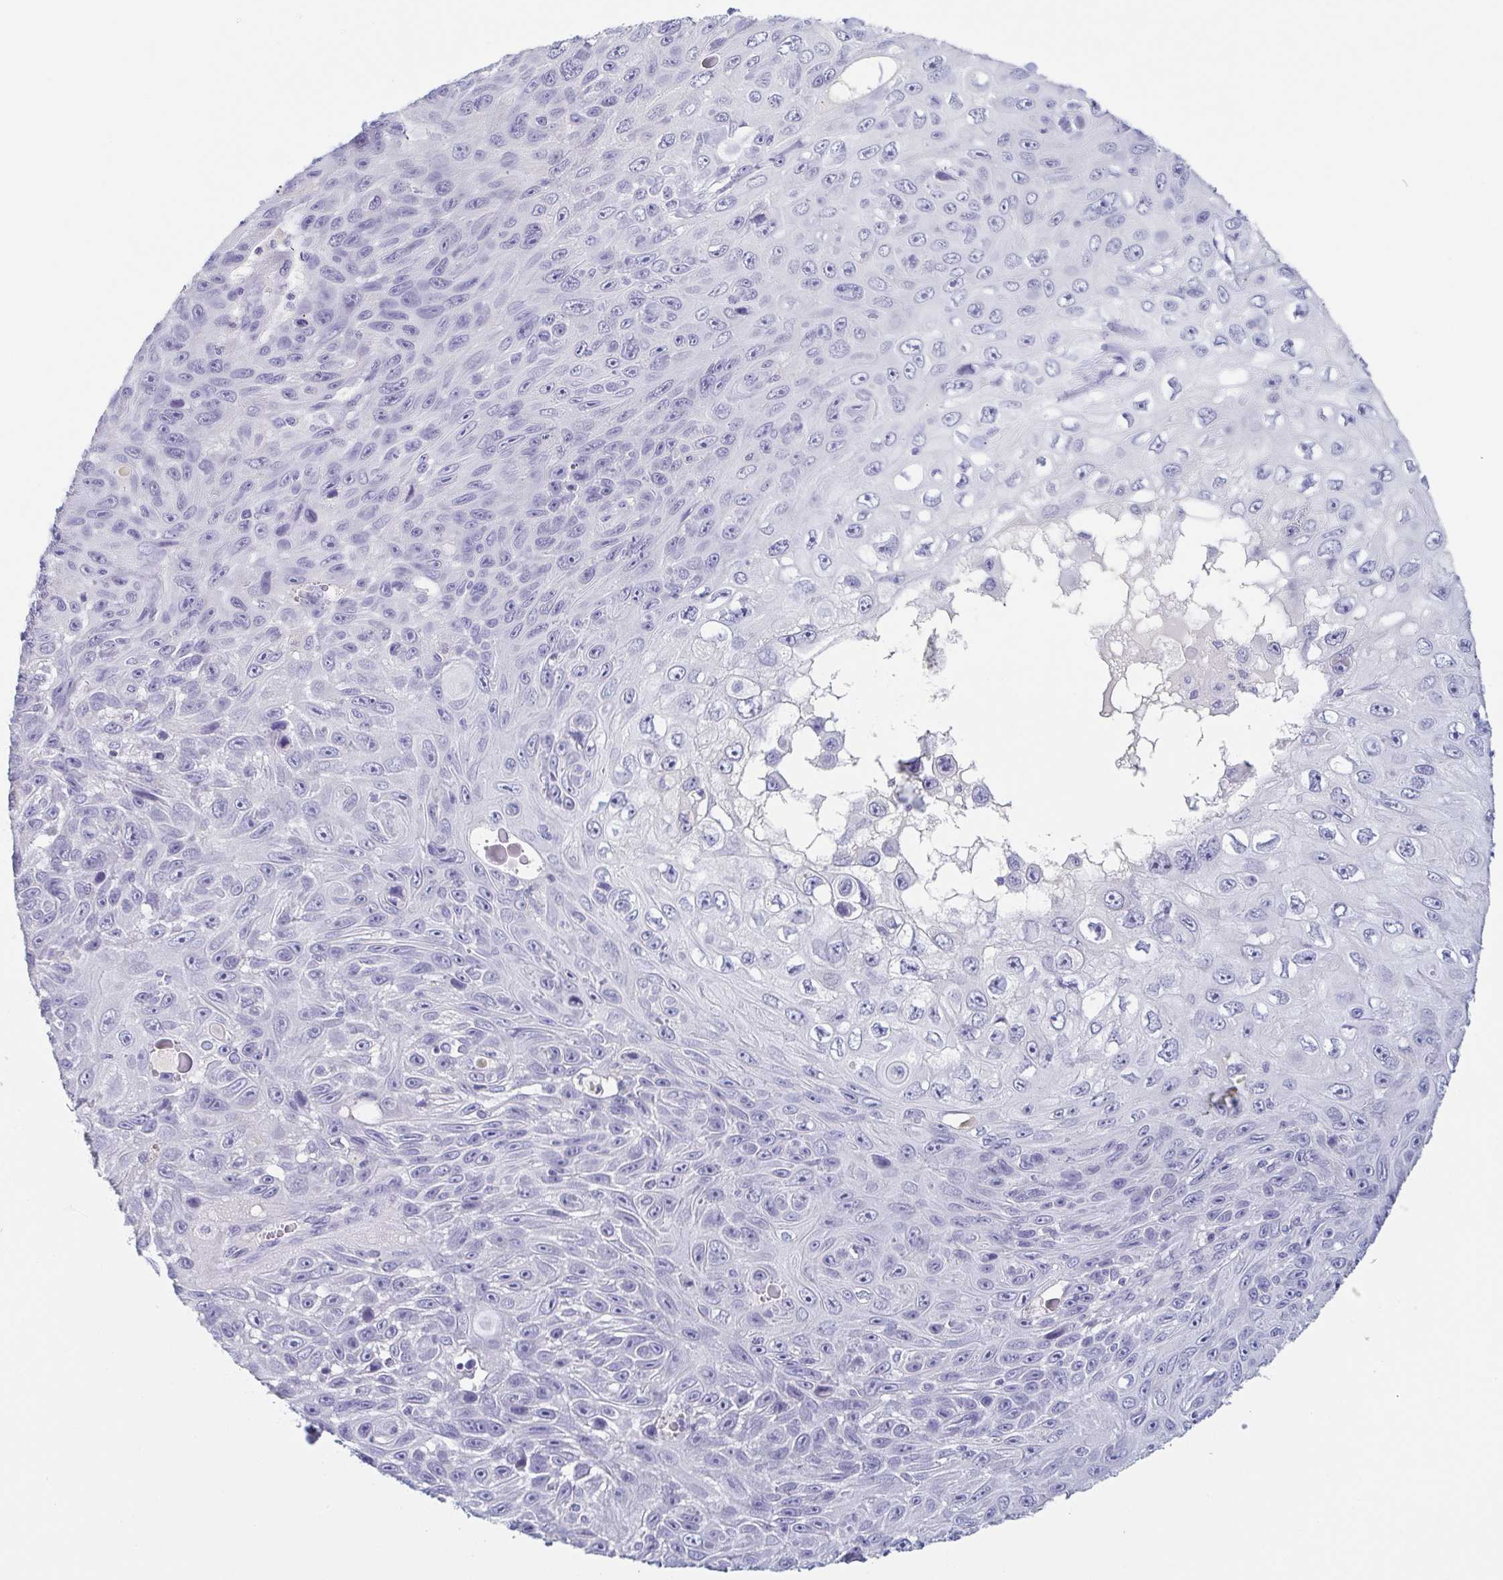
{"staining": {"intensity": "negative", "quantity": "none", "location": "none"}, "tissue": "skin cancer", "cell_type": "Tumor cells", "image_type": "cancer", "snomed": [{"axis": "morphology", "description": "Squamous cell carcinoma, NOS"}, {"axis": "topography", "description": "Skin"}], "caption": "This photomicrograph is of squamous cell carcinoma (skin) stained with immunohistochemistry to label a protein in brown with the nuclei are counter-stained blue. There is no expression in tumor cells.", "gene": "ITLN1", "patient": {"sex": "male", "age": 82}}